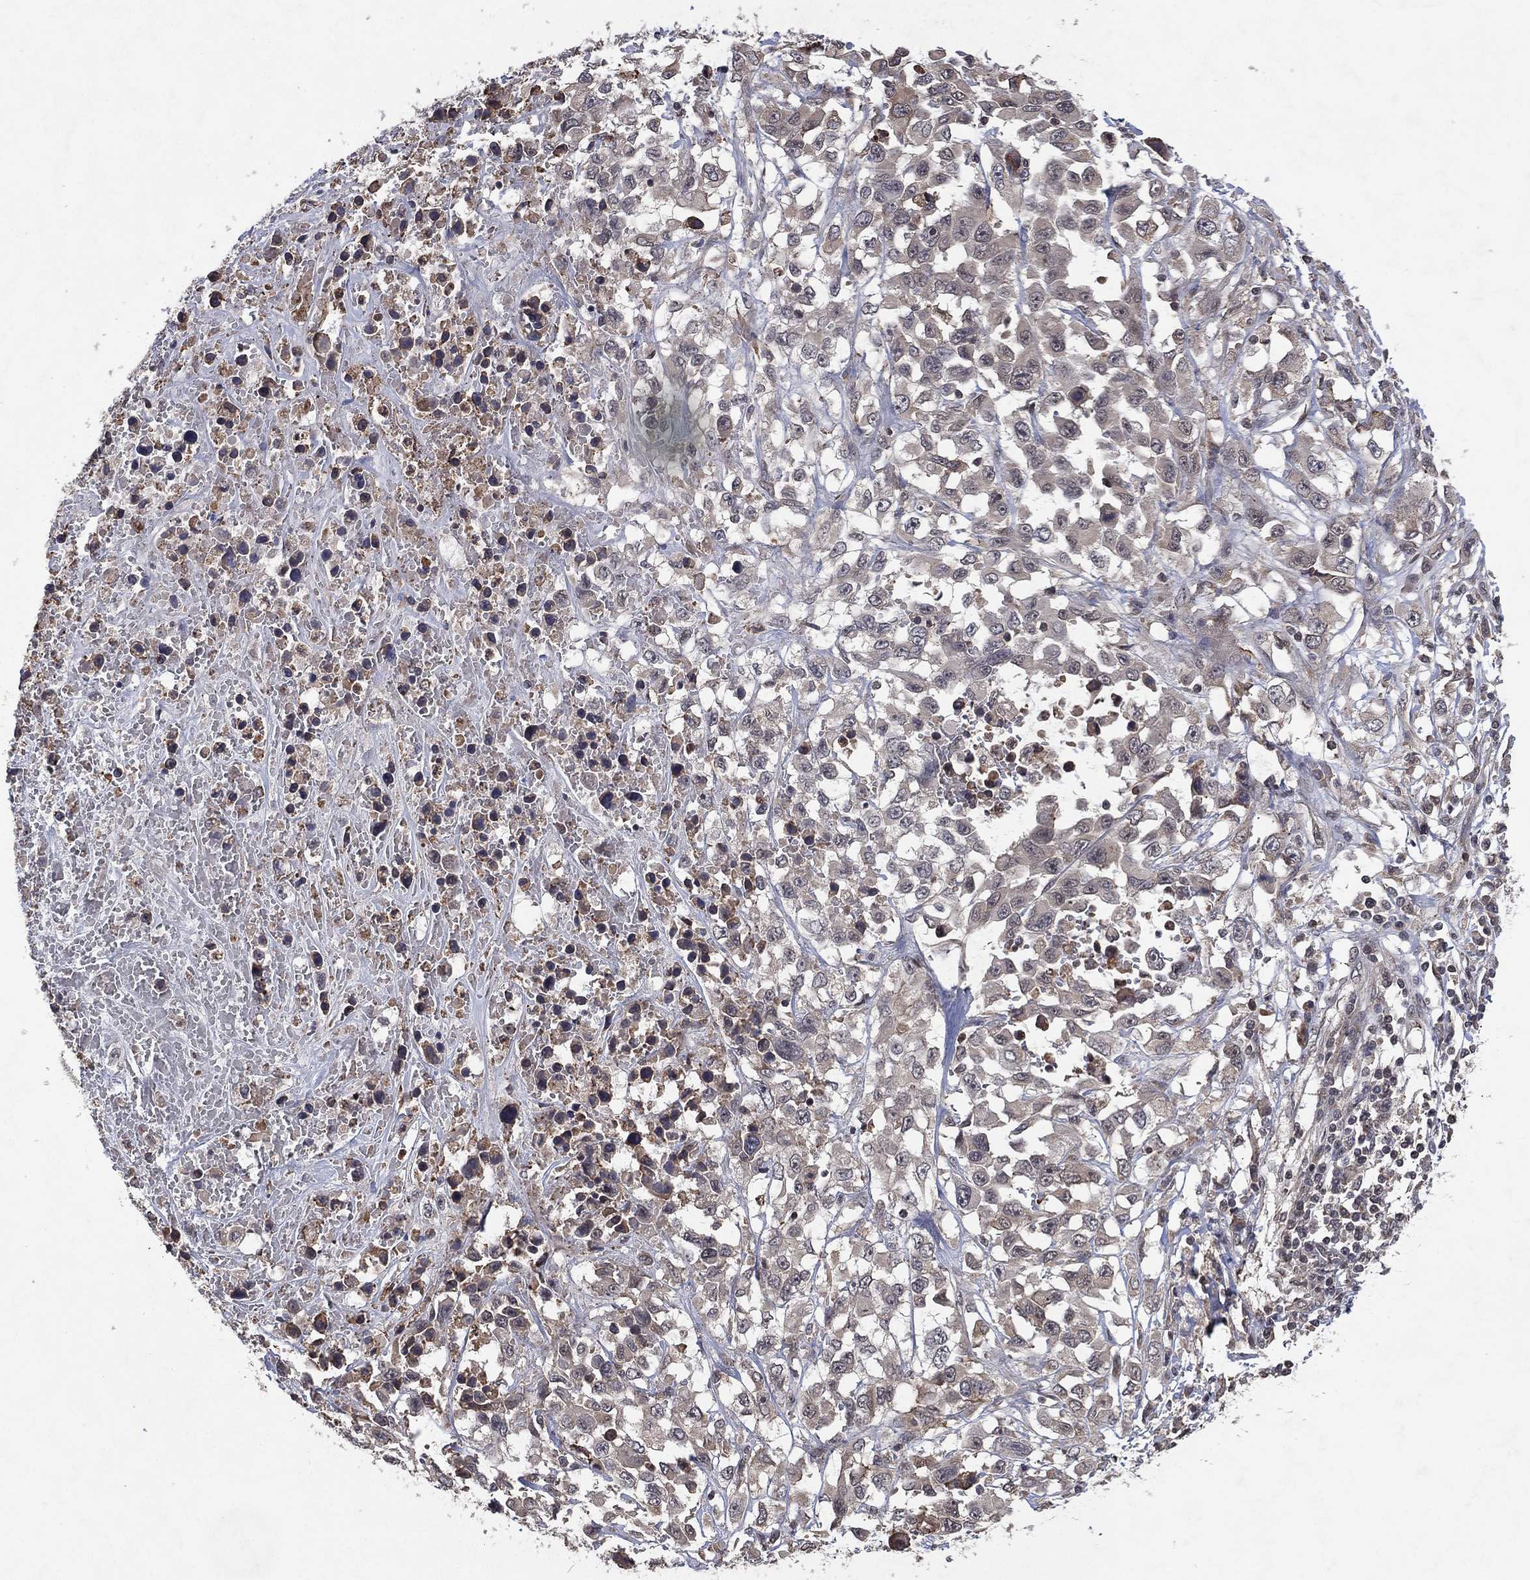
{"staining": {"intensity": "negative", "quantity": "none", "location": "none"}, "tissue": "liver cancer", "cell_type": "Tumor cells", "image_type": "cancer", "snomed": [{"axis": "morphology", "description": "Adenocarcinoma, NOS"}, {"axis": "morphology", "description": "Cholangiocarcinoma"}, {"axis": "topography", "description": "Liver"}], "caption": "Immunohistochemistry photomicrograph of human liver cancer stained for a protein (brown), which shows no expression in tumor cells.", "gene": "ATG4B", "patient": {"sex": "male", "age": 64}}